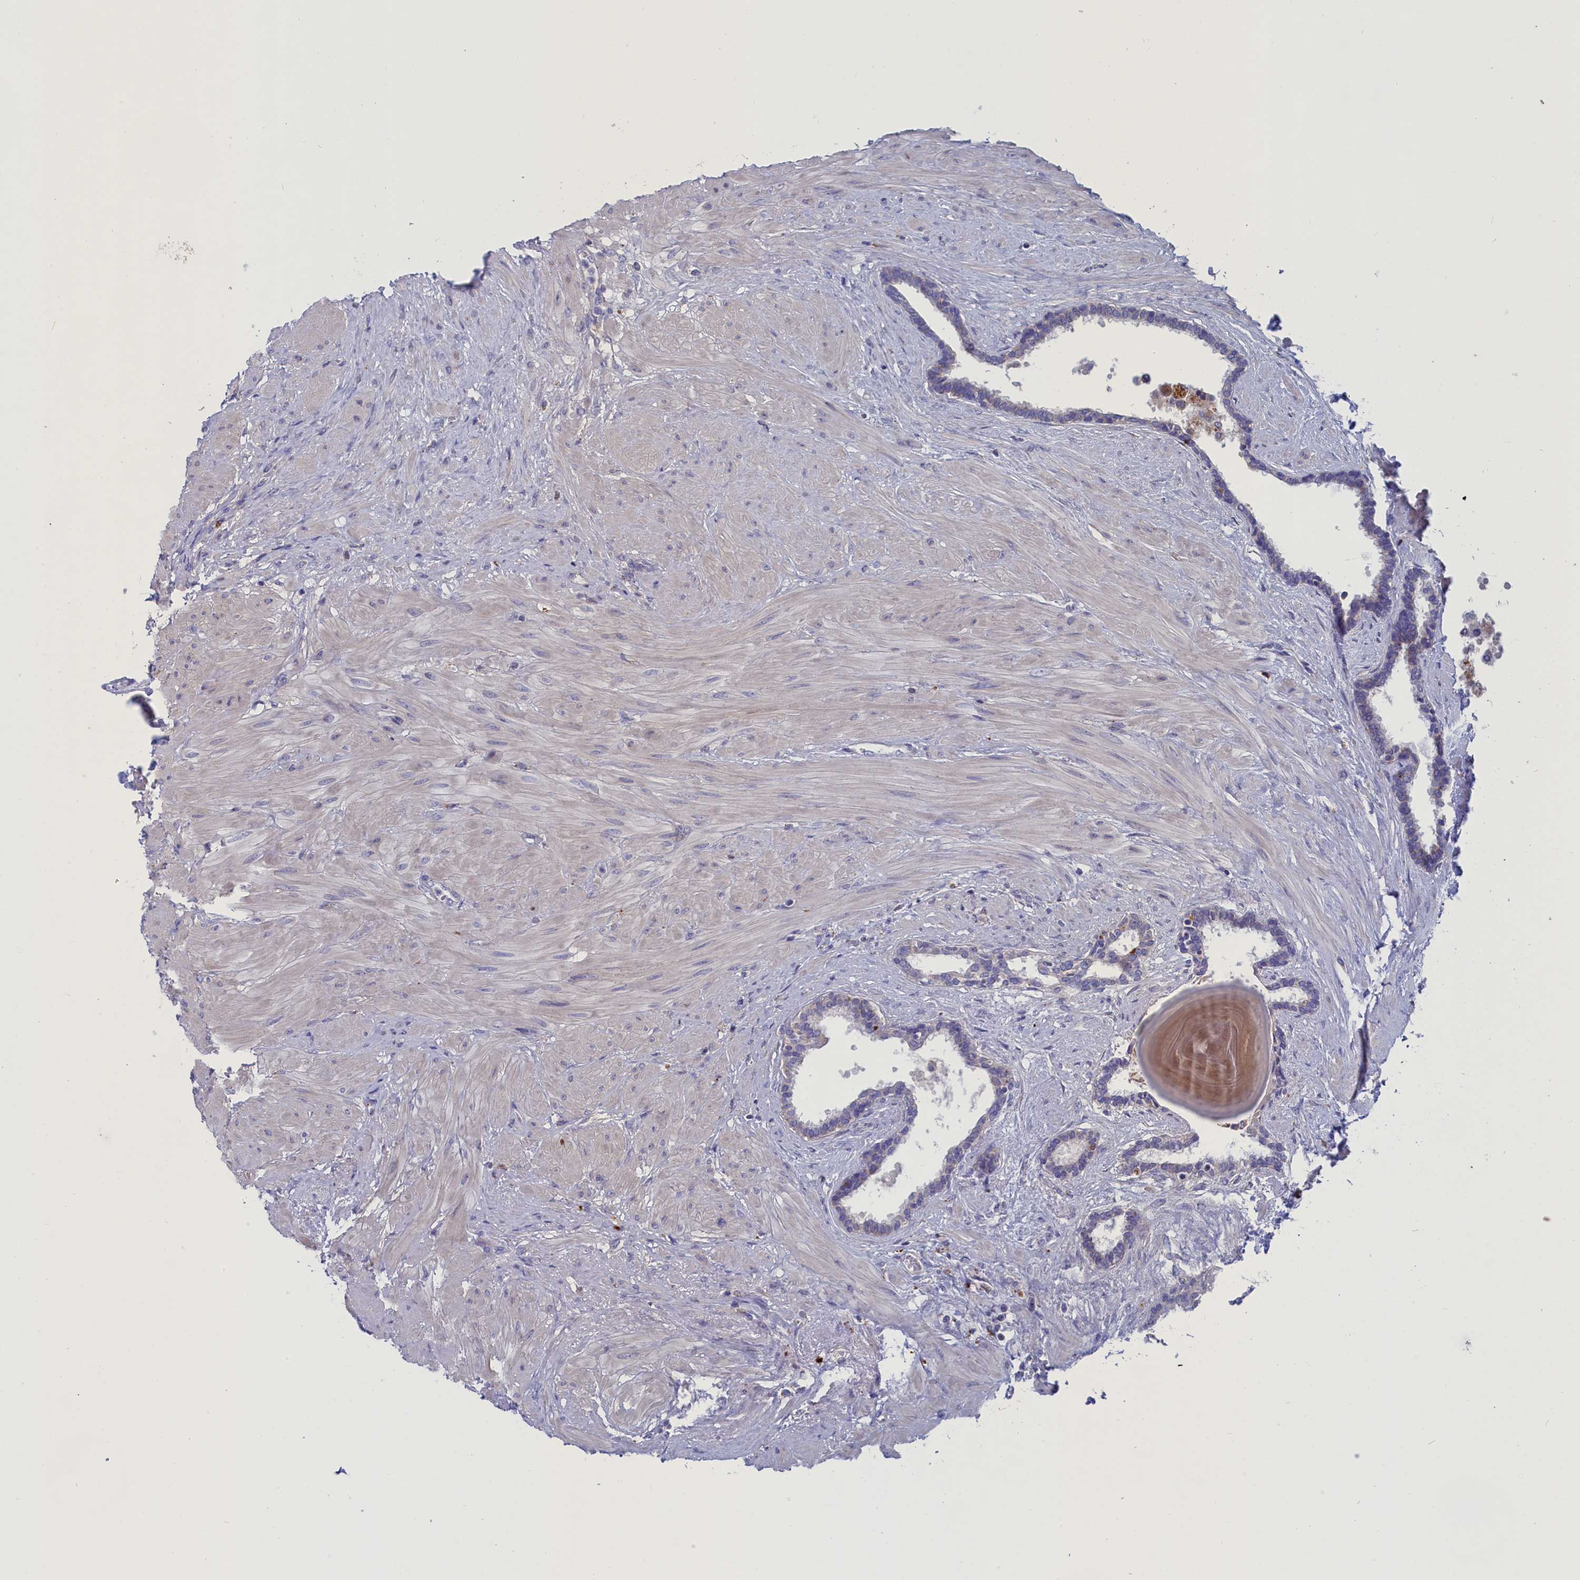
{"staining": {"intensity": "moderate", "quantity": "<25%", "location": "cytoplasmic/membranous"}, "tissue": "prostate", "cell_type": "Glandular cells", "image_type": "normal", "snomed": [{"axis": "morphology", "description": "Normal tissue, NOS"}, {"axis": "topography", "description": "Prostate"}], "caption": "Prostate stained with a brown dye shows moderate cytoplasmic/membranous positive positivity in about <25% of glandular cells.", "gene": "WDR6", "patient": {"sex": "male", "age": 48}}